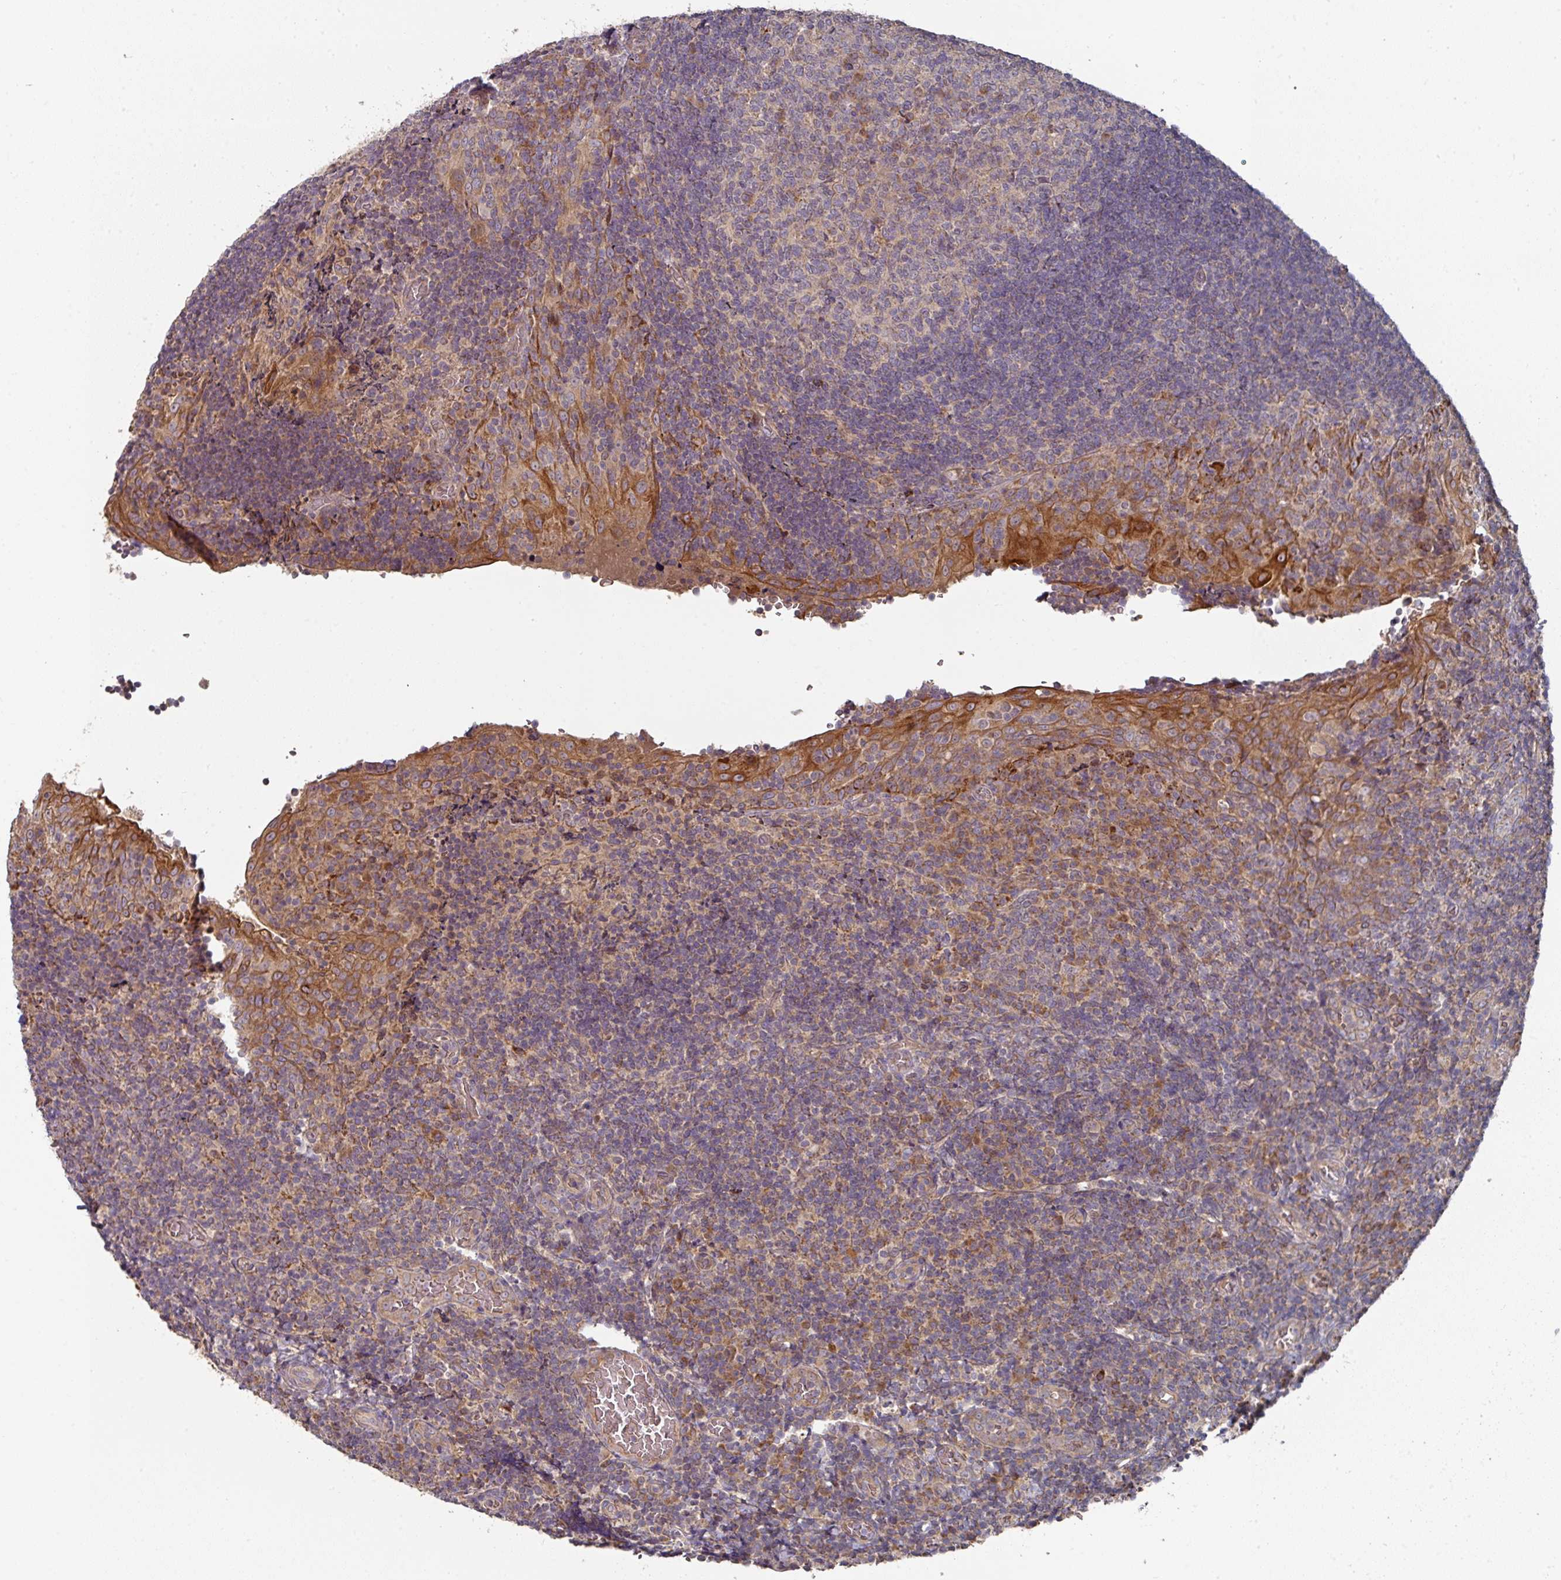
{"staining": {"intensity": "moderate", "quantity": "<25%", "location": "cytoplasmic/membranous"}, "tissue": "tonsil", "cell_type": "Germinal center cells", "image_type": "normal", "snomed": [{"axis": "morphology", "description": "Normal tissue, NOS"}, {"axis": "topography", "description": "Tonsil"}], "caption": "Immunohistochemical staining of normal tonsil displays low levels of moderate cytoplasmic/membranous positivity in approximately <25% of germinal center cells. (brown staining indicates protein expression, while blue staining denotes nuclei).", "gene": "DNAJC7", "patient": {"sex": "male", "age": 17}}